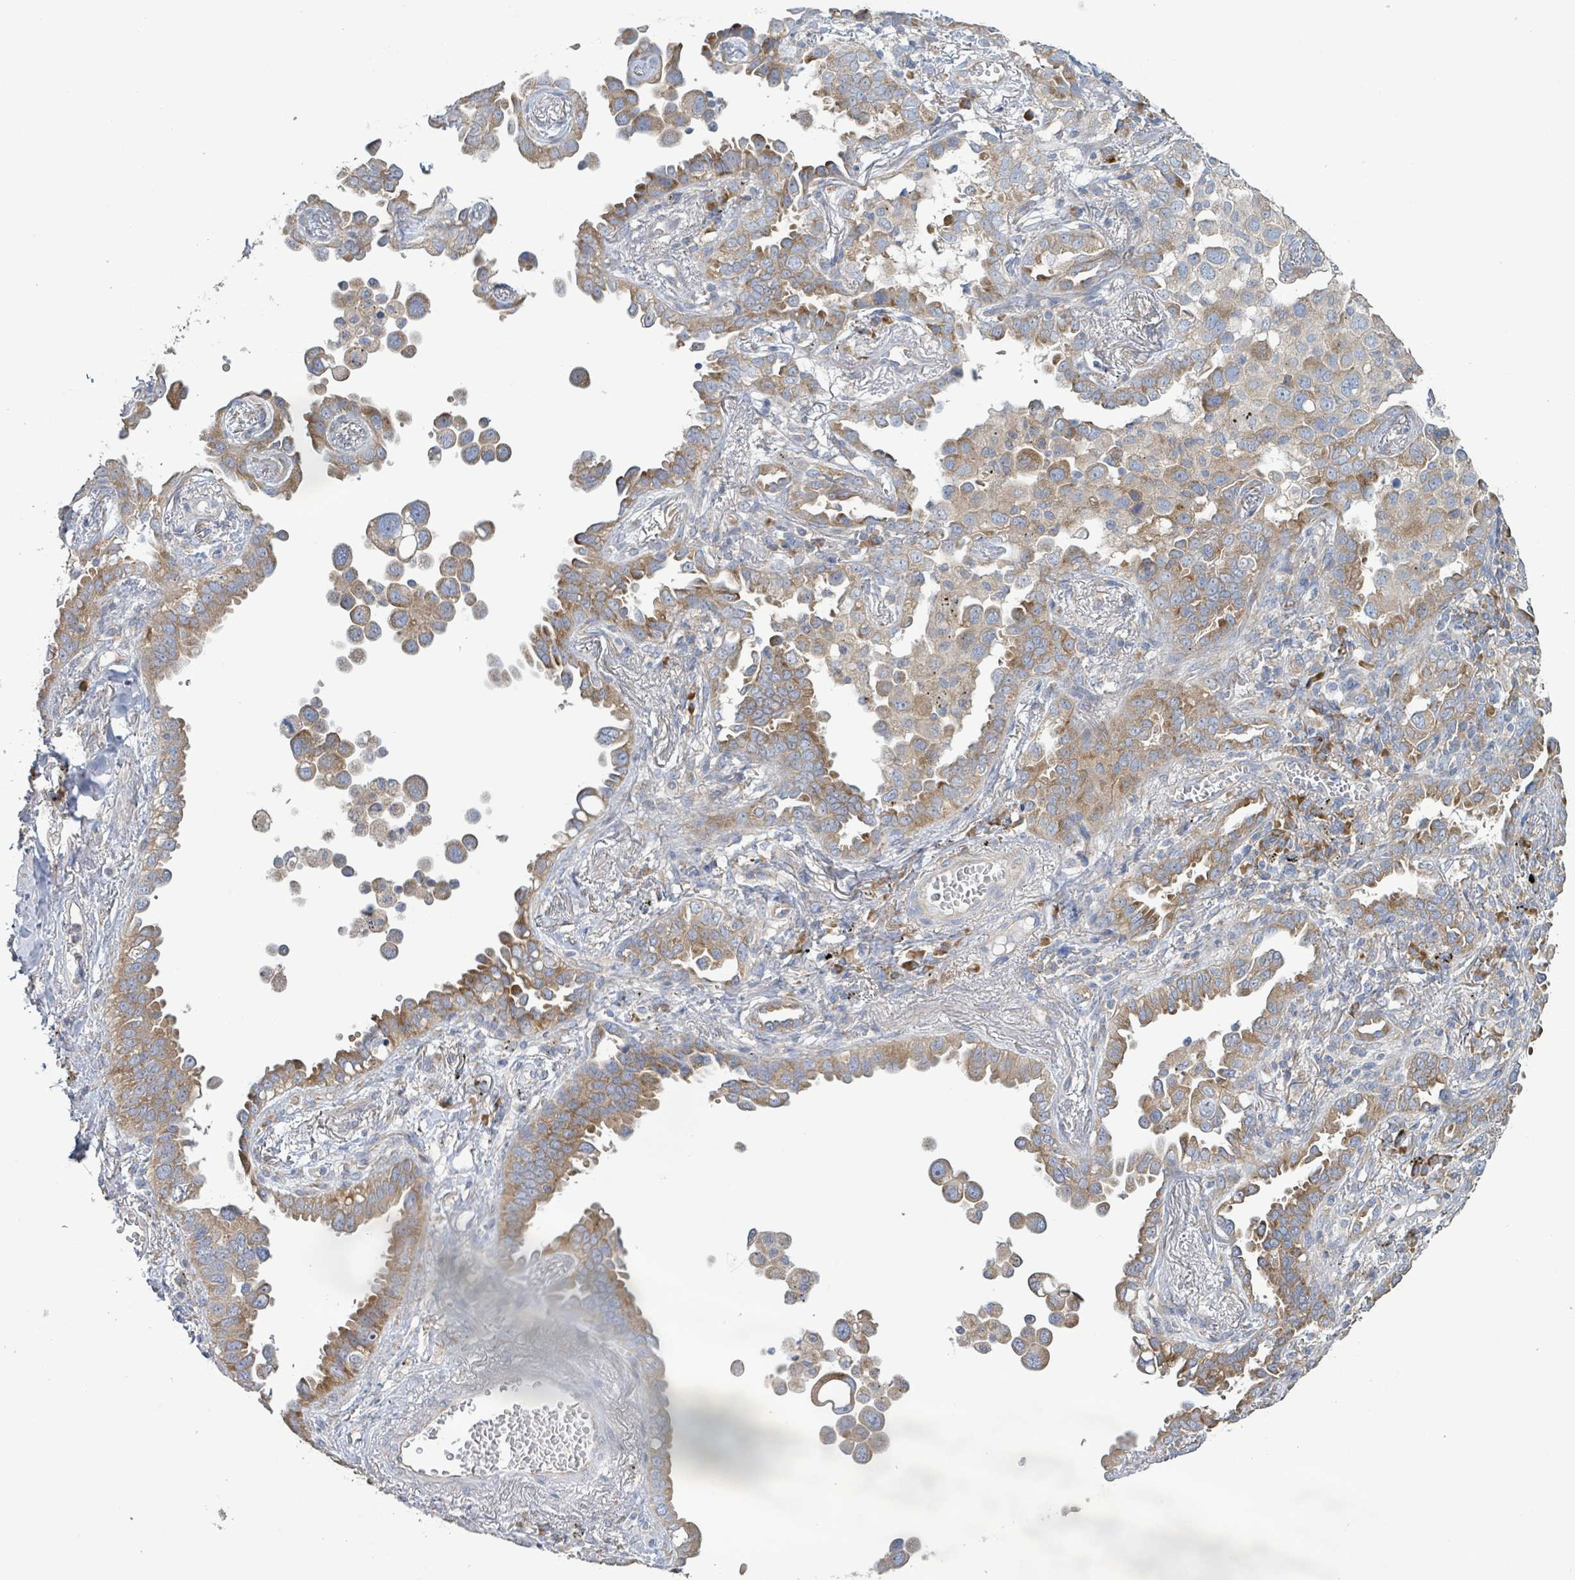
{"staining": {"intensity": "moderate", "quantity": "25%-75%", "location": "cytoplasmic/membranous"}, "tissue": "lung cancer", "cell_type": "Tumor cells", "image_type": "cancer", "snomed": [{"axis": "morphology", "description": "Adenocarcinoma, NOS"}, {"axis": "topography", "description": "Lung"}], "caption": "Tumor cells show moderate cytoplasmic/membranous staining in about 25%-75% of cells in lung cancer (adenocarcinoma).", "gene": "RPL32", "patient": {"sex": "male", "age": 67}}